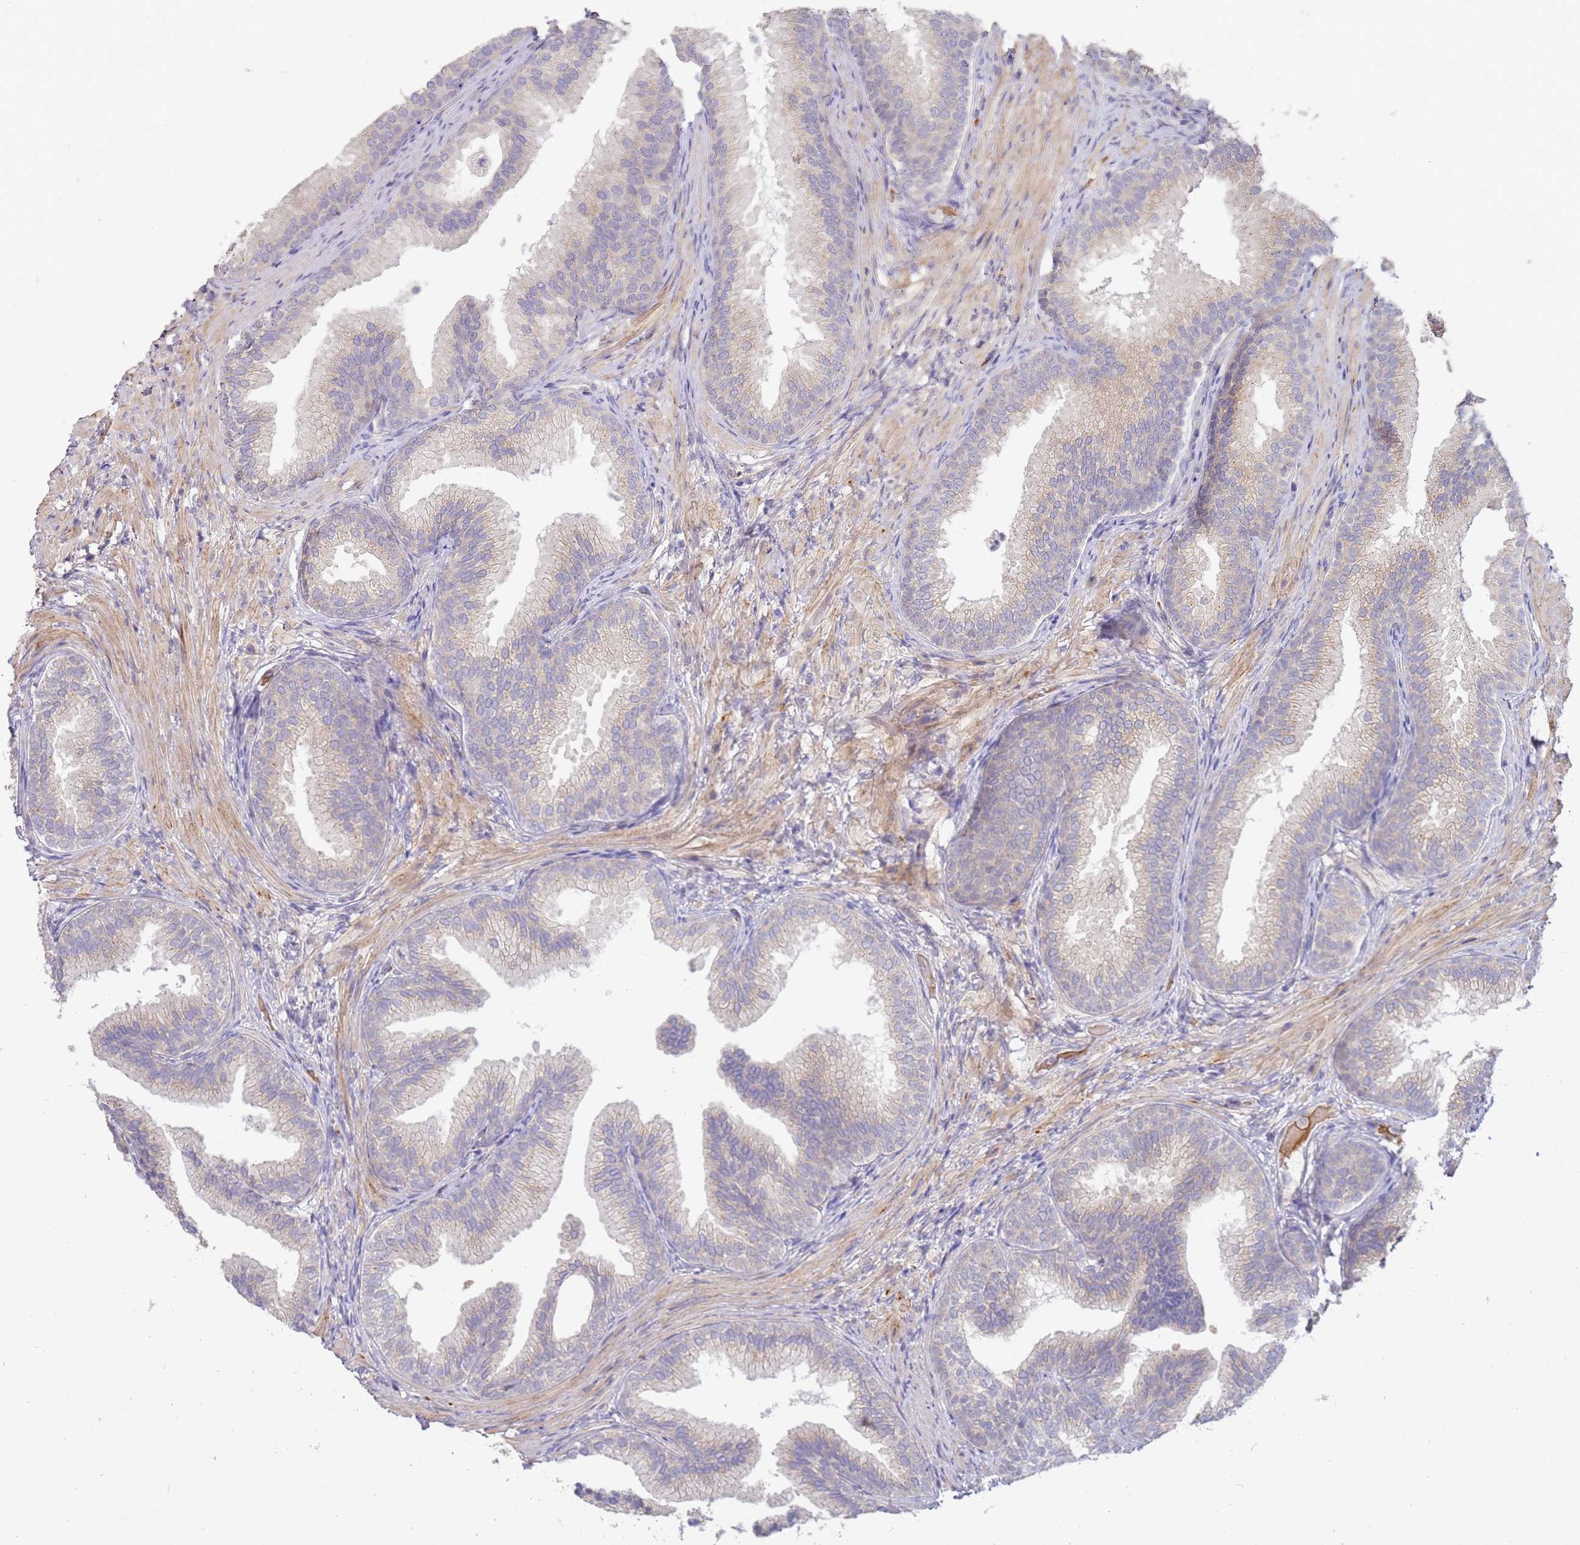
{"staining": {"intensity": "negative", "quantity": "none", "location": "none"}, "tissue": "prostate", "cell_type": "Glandular cells", "image_type": "normal", "snomed": [{"axis": "morphology", "description": "Normal tissue, NOS"}, {"axis": "topography", "description": "Prostate"}], "caption": "A micrograph of prostate stained for a protein reveals no brown staining in glandular cells. (DAB (3,3'-diaminobenzidine) immunohistochemistry with hematoxylin counter stain).", "gene": "NMUR2", "patient": {"sex": "male", "age": 76}}